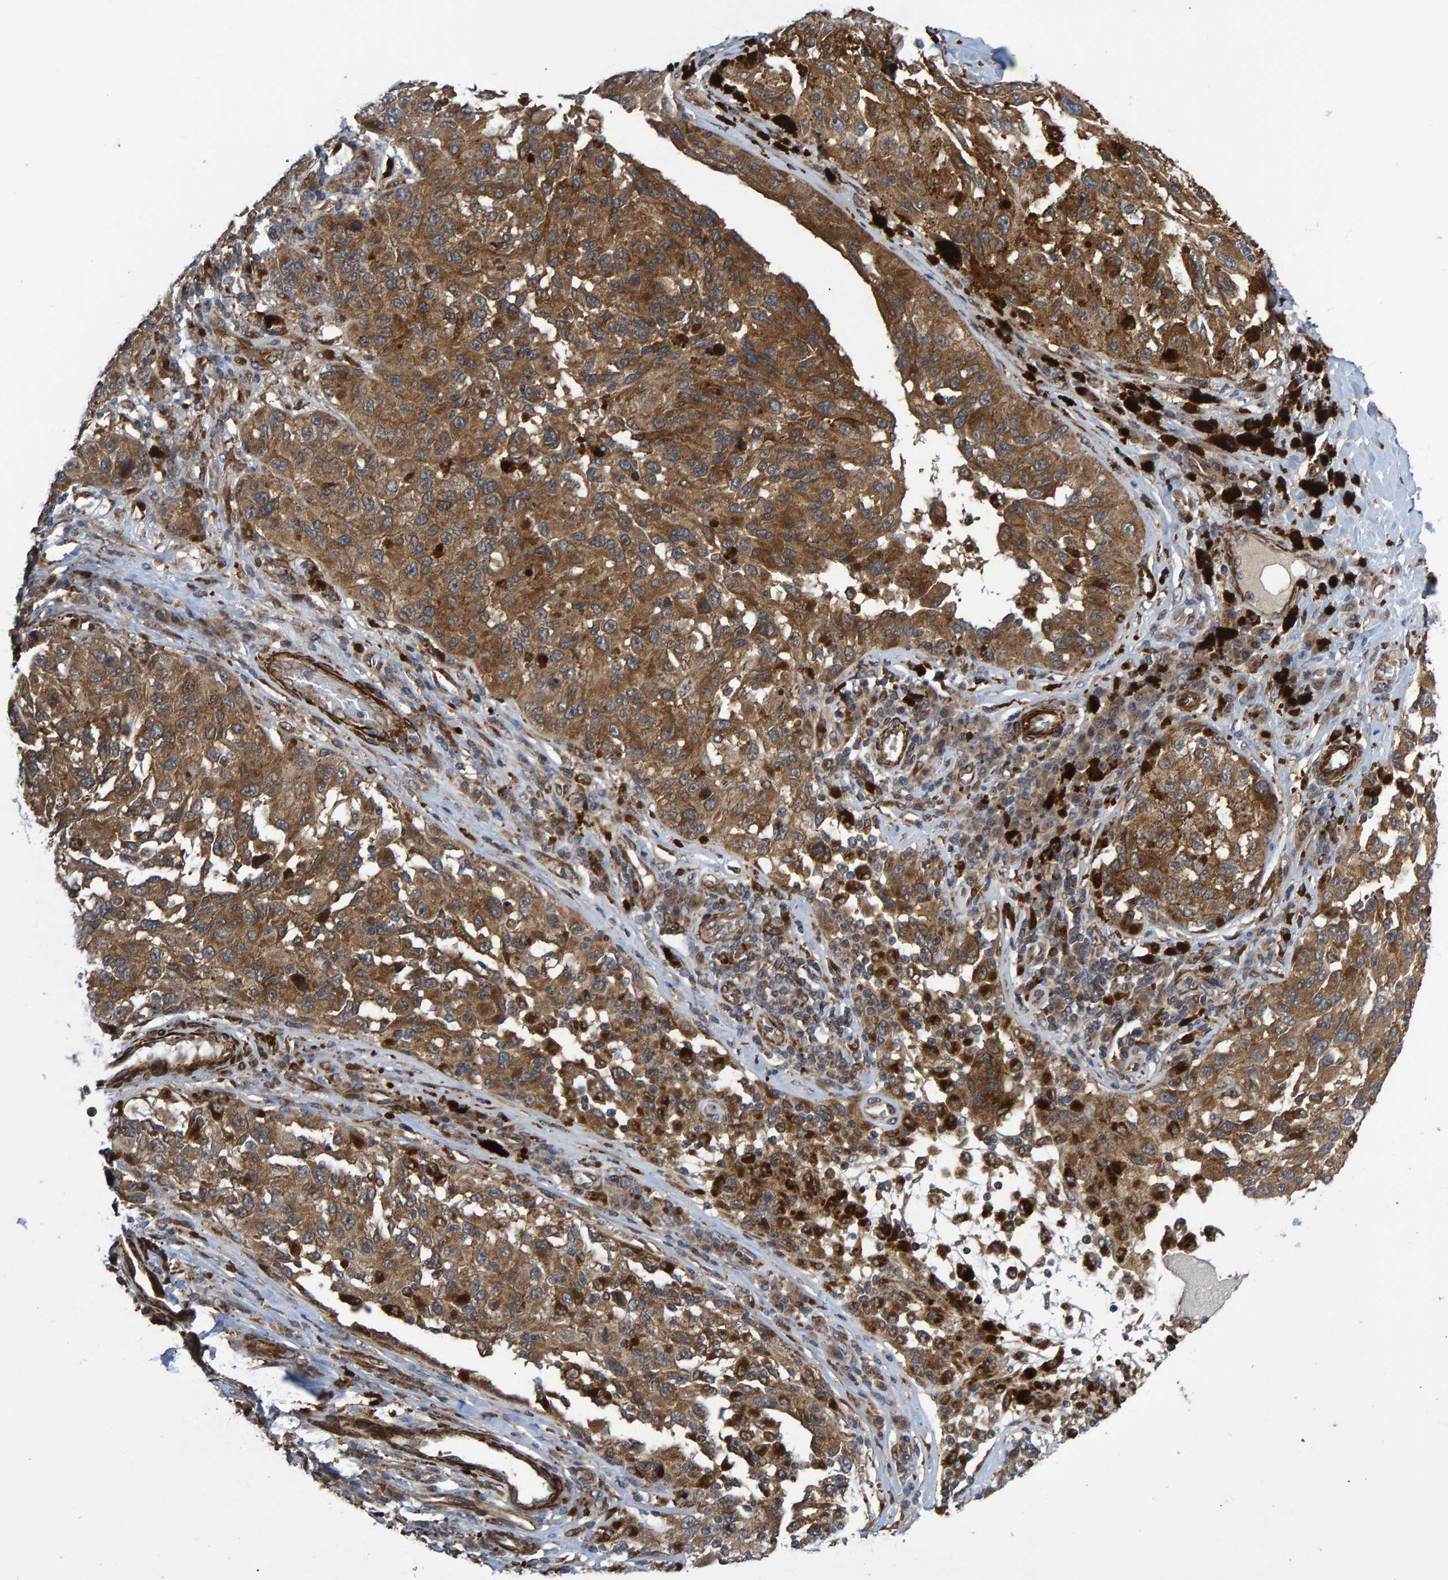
{"staining": {"intensity": "moderate", "quantity": ">75%", "location": "cytoplasmic/membranous"}, "tissue": "melanoma", "cell_type": "Tumor cells", "image_type": "cancer", "snomed": [{"axis": "morphology", "description": "Malignant melanoma, NOS"}, {"axis": "topography", "description": "Skin"}], "caption": "The micrograph exhibits a brown stain indicating the presence of a protein in the cytoplasmic/membranous of tumor cells in melanoma.", "gene": "ATP6V1H", "patient": {"sex": "female", "age": 73}}